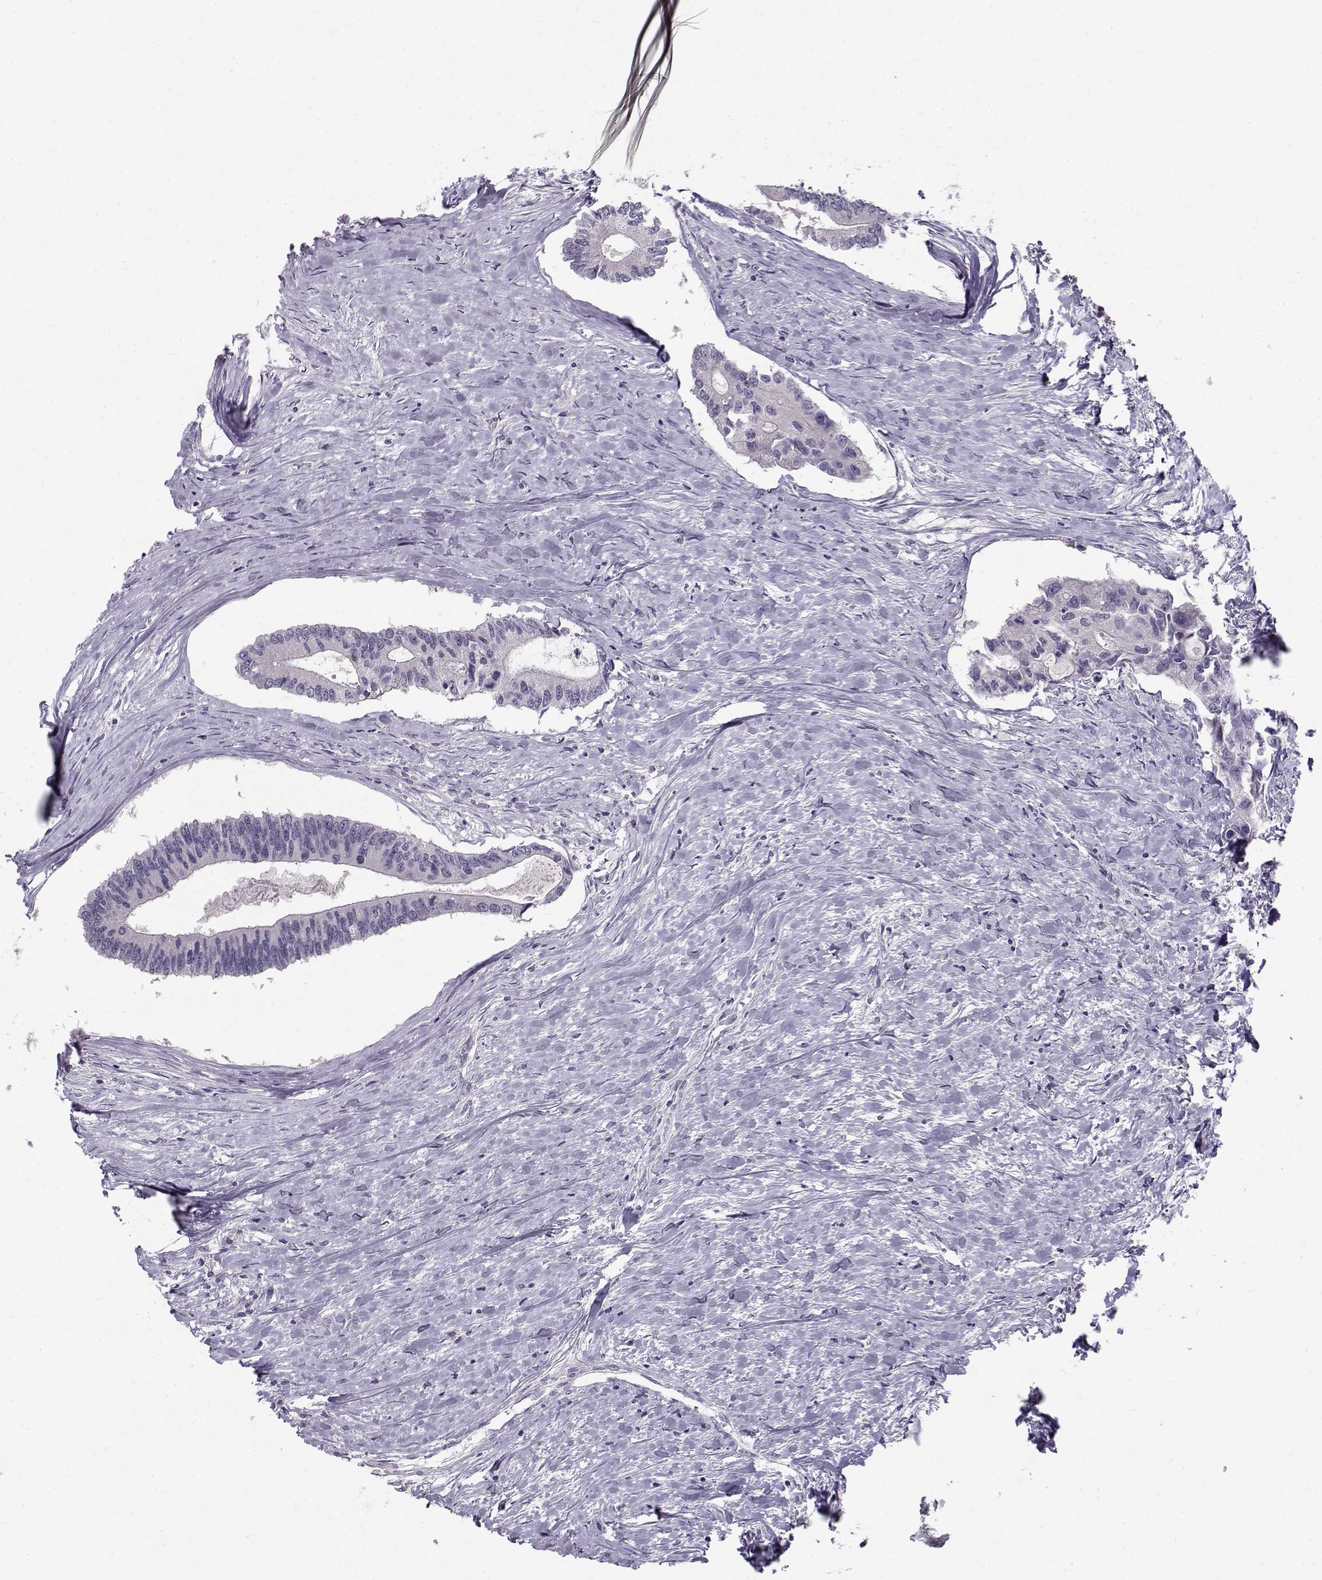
{"staining": {"intensity": "negative", "quantity": "none", "location": "none"}, "tissue": "colorectal cancer", "cell_type": "Tumor cells", "image_type": "cancer", "snomed": [{"axis": "morphology", "description": "Adenocarcinoma, NOS"}, {"axis": "topography", "description": "Colon"}], "caption": "Immunohistochemistry (IHC) of colorectal cancer reveals no positivity in tumor cells.", "gene": "C16orf86", "patient": {"sex": "male", "age": 53}}